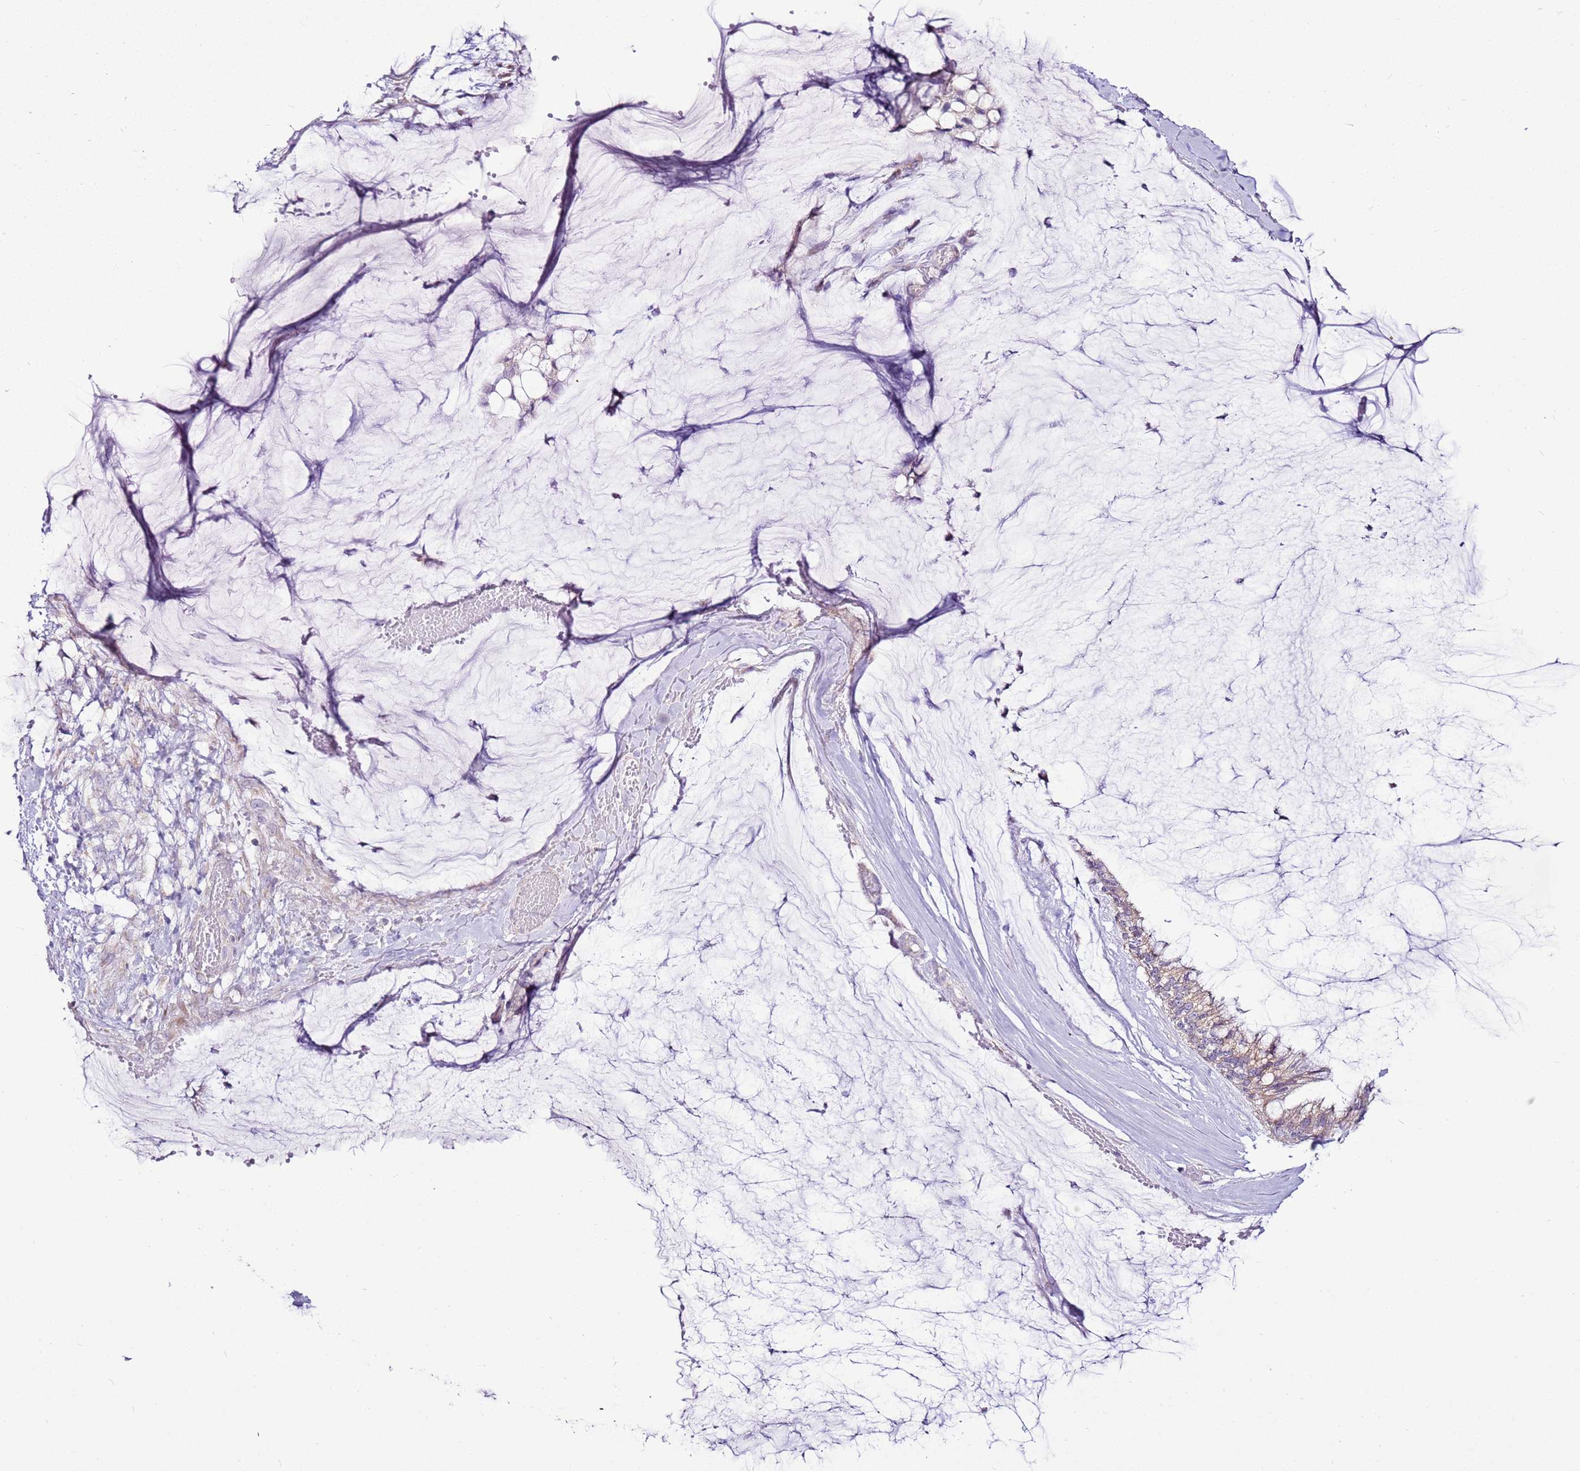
{"staining": {"intensity": "weak", "quantity": ">75%", "location": "cytoplasmic/membranous"}, "tissue": "ovarian cancer", "cell_type": "Tumor cells", "image_type": "cancer", "snomed": [{"axis": "morphology", "description": "Cystadenocarcinoma, mucinous, NOS"}, {"axis": "topography", "description": "Ovary"}], "caption": "Ovarian cancer stained with immunohistochemistry (IHC) exhibits weak cytoplasmic/membranous staining in approximately >75% of tumor cells.", "gene": "MRPL36", "patient": {"sex": "female", "age": 39}}